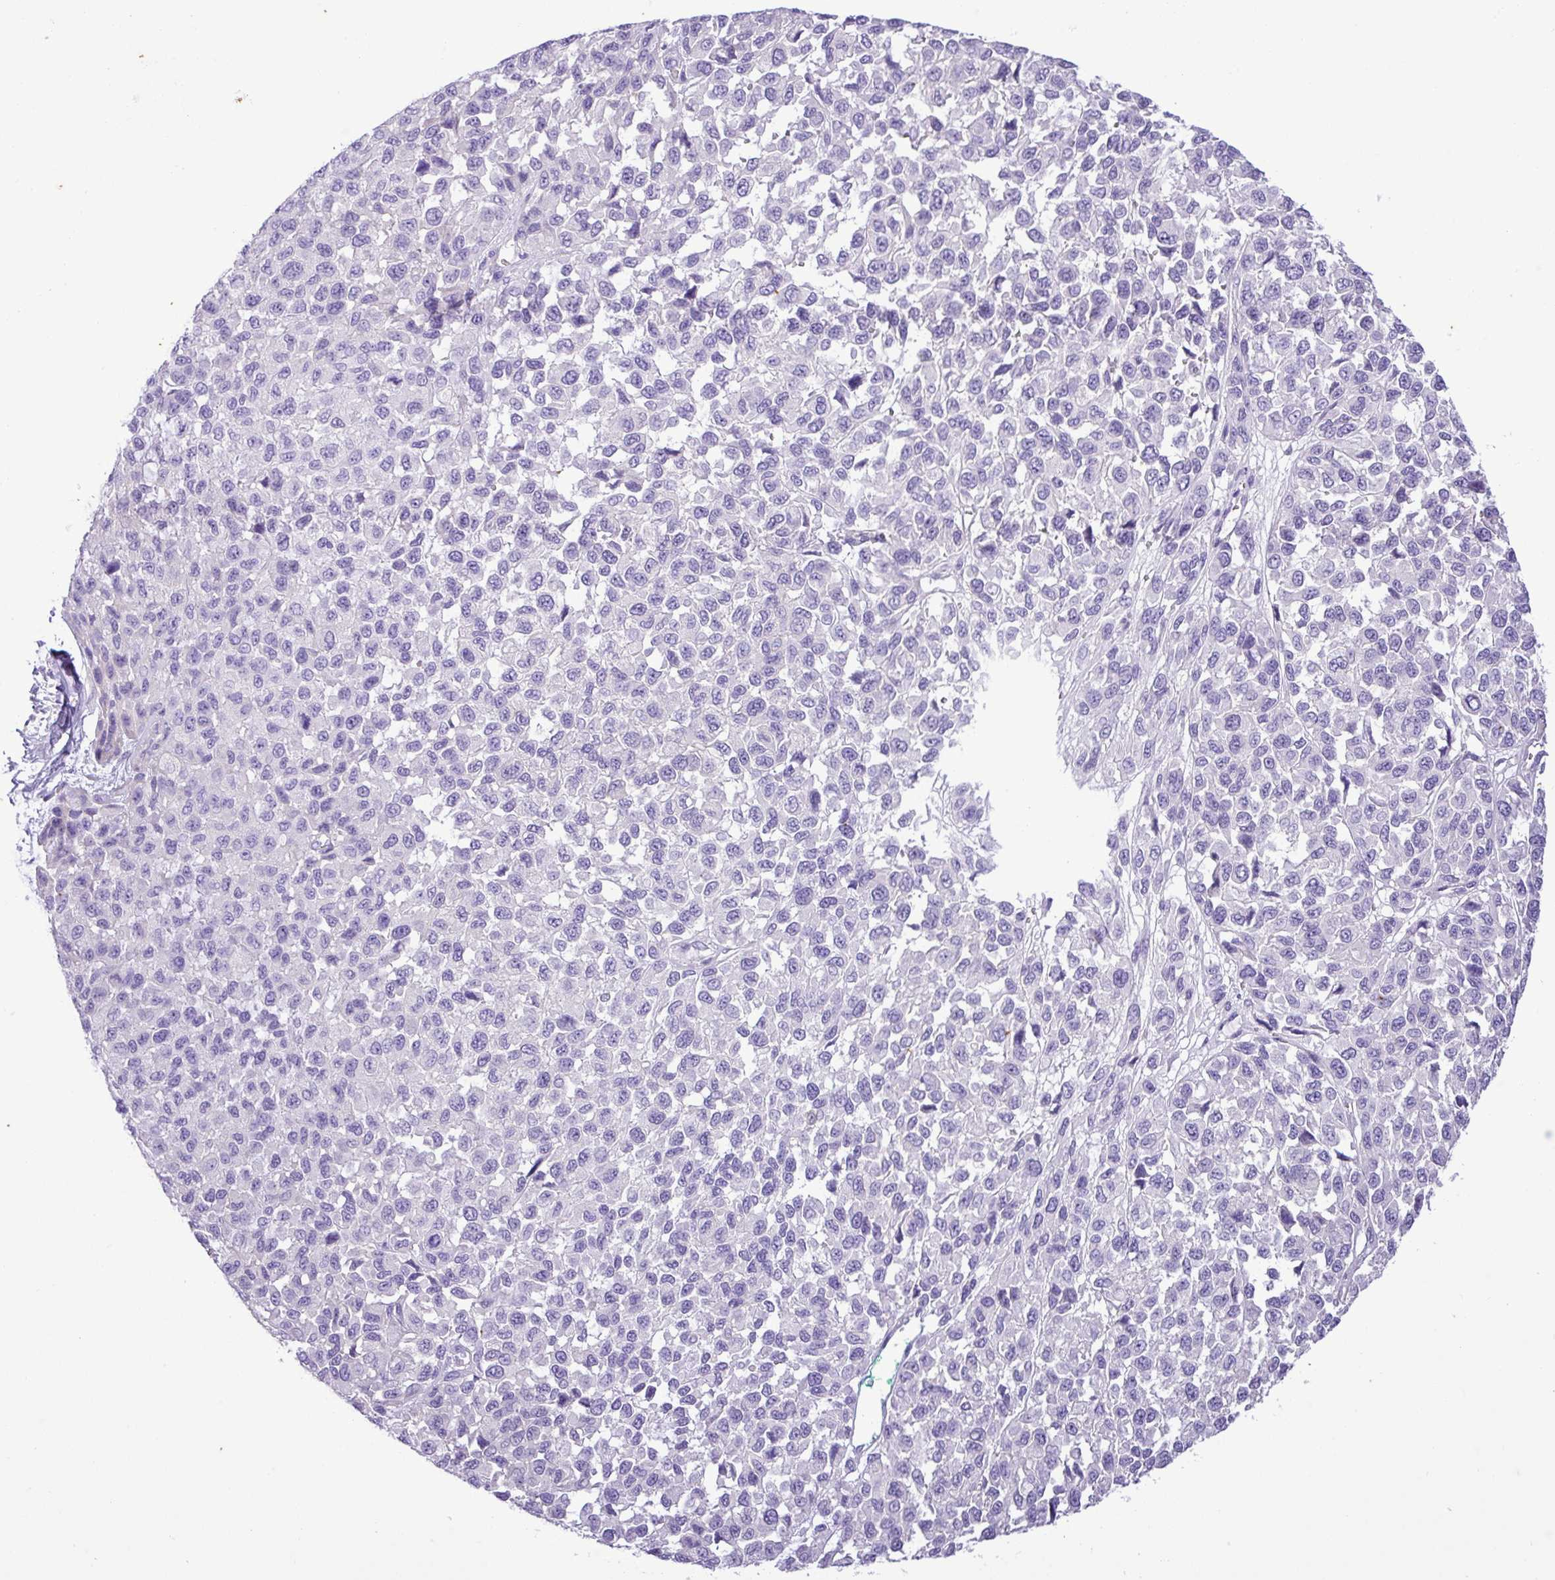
{"staining": {"intensity": "negative", "quantity": "none", "location": "none"}, "tissue": "melanoma", "cell_type": "Tumor cells", "image_type": "cancer", "snomed": [{"axis": "morphology", "description": "Malignant melanoma, NOS"}, {"axis": "topography", "description": "Skin"}], "caption": "A photomicrograph of melanoma stained for a protein reveals no brown staining in tumor cells.", "gene": "ZNF334", "patient": {"sex": "male", "age": 62}}